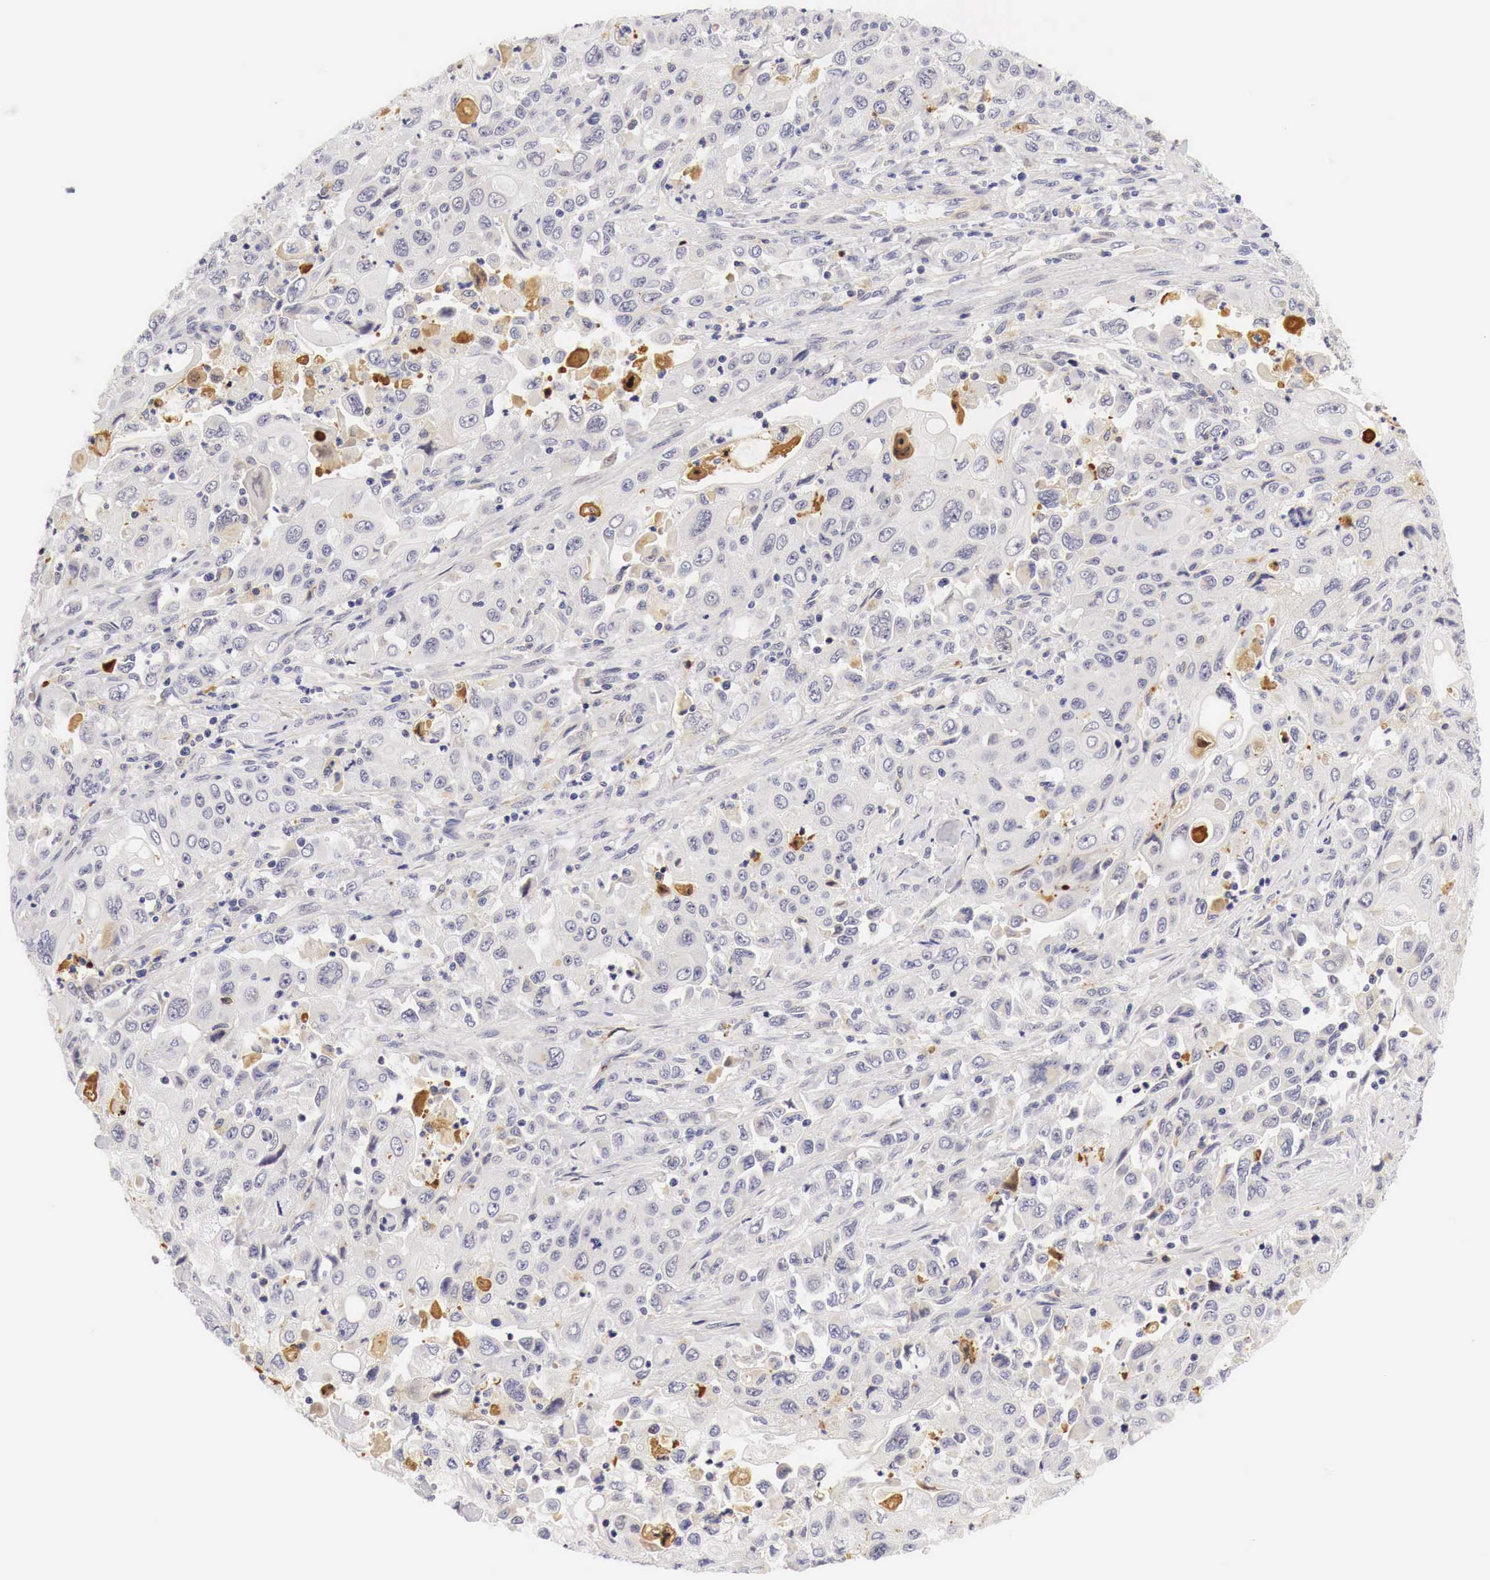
{"staining": {"intensity": "weak", "quantity": "<25%", "location": "cytoplasmic/membranous"}, "tissue": "pancreatic cancer", "cell_type": "Tumor cells", "image_type": "cancer", "snomed": [{"axis": "morphology", "description": "Adenocarcinoma, NOS"}, {"axis": "topography", "description": "Pancreas"}], "caption": "Tumor cells show no significant expression in adenocarcinoma (pancreatic).", "gene": "CASP3", "patient": {"sex": "male", "age": 70}}